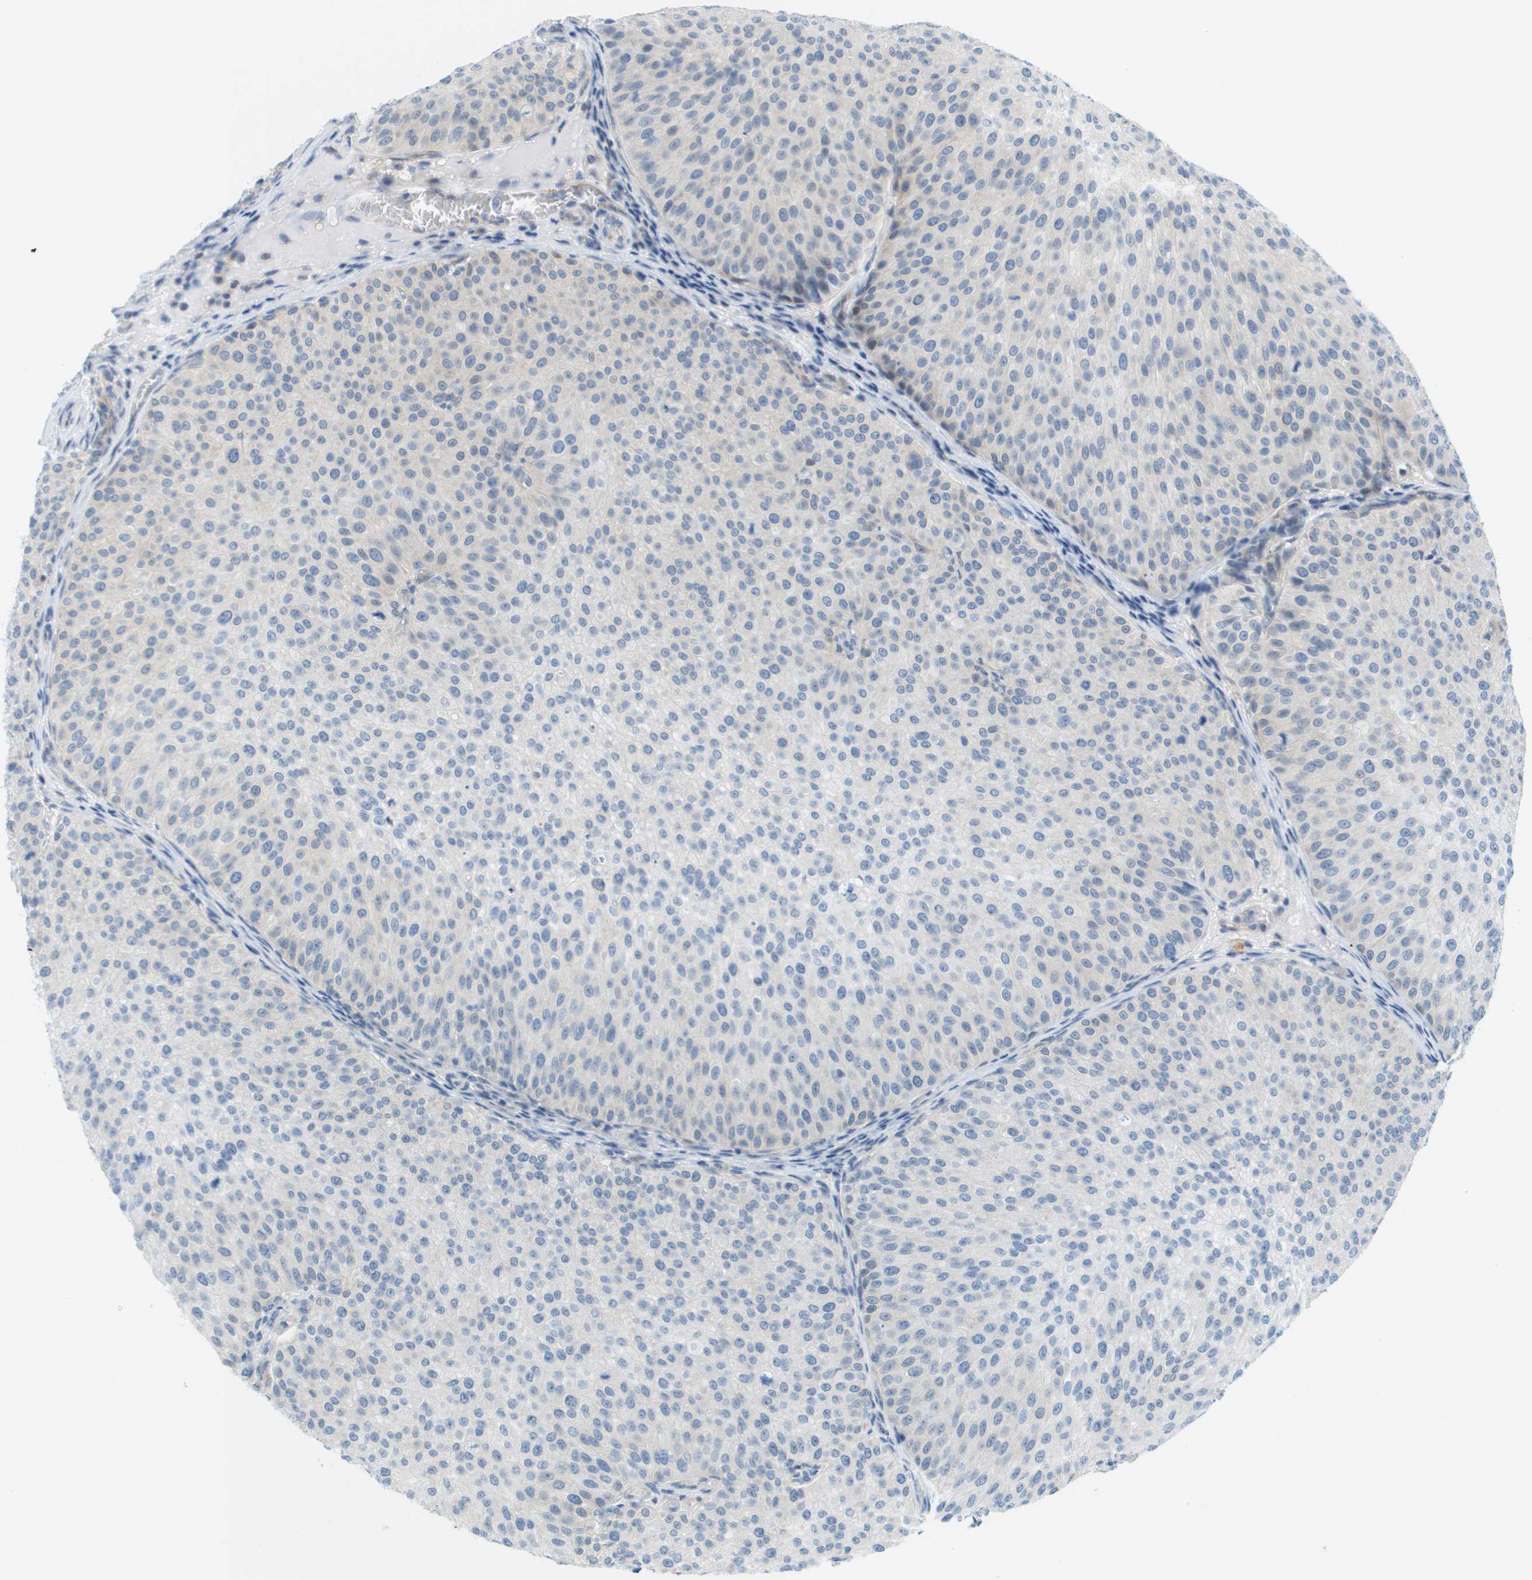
{"staining": {"intensity": "negative", "quantity": "none", "location": "none"}, "tissue": "urothelial cancer", "cell_type": "Tumor cells", "image_type": "cancer", "snomed": [{"axis": "morphology", "description": "Urothelial carcinoma, Low grade"}, {"axis": "topography", "description": "Smooth muscle"}, {"axis": "topography", "description": "Urinary bladder"}], "caption": "Immunohistochemistry histopathology image of urothelial carcinoma (low-grade) stained for a protein (brown), which exhibits no positivity in tumor cells. (Brightfield microscopy of DAB (3,3'-diaminobenzidine) immunohistochemistry at high magnification).", "gene": "CUL9", "patient": {"sex": "male", "age": 60}}